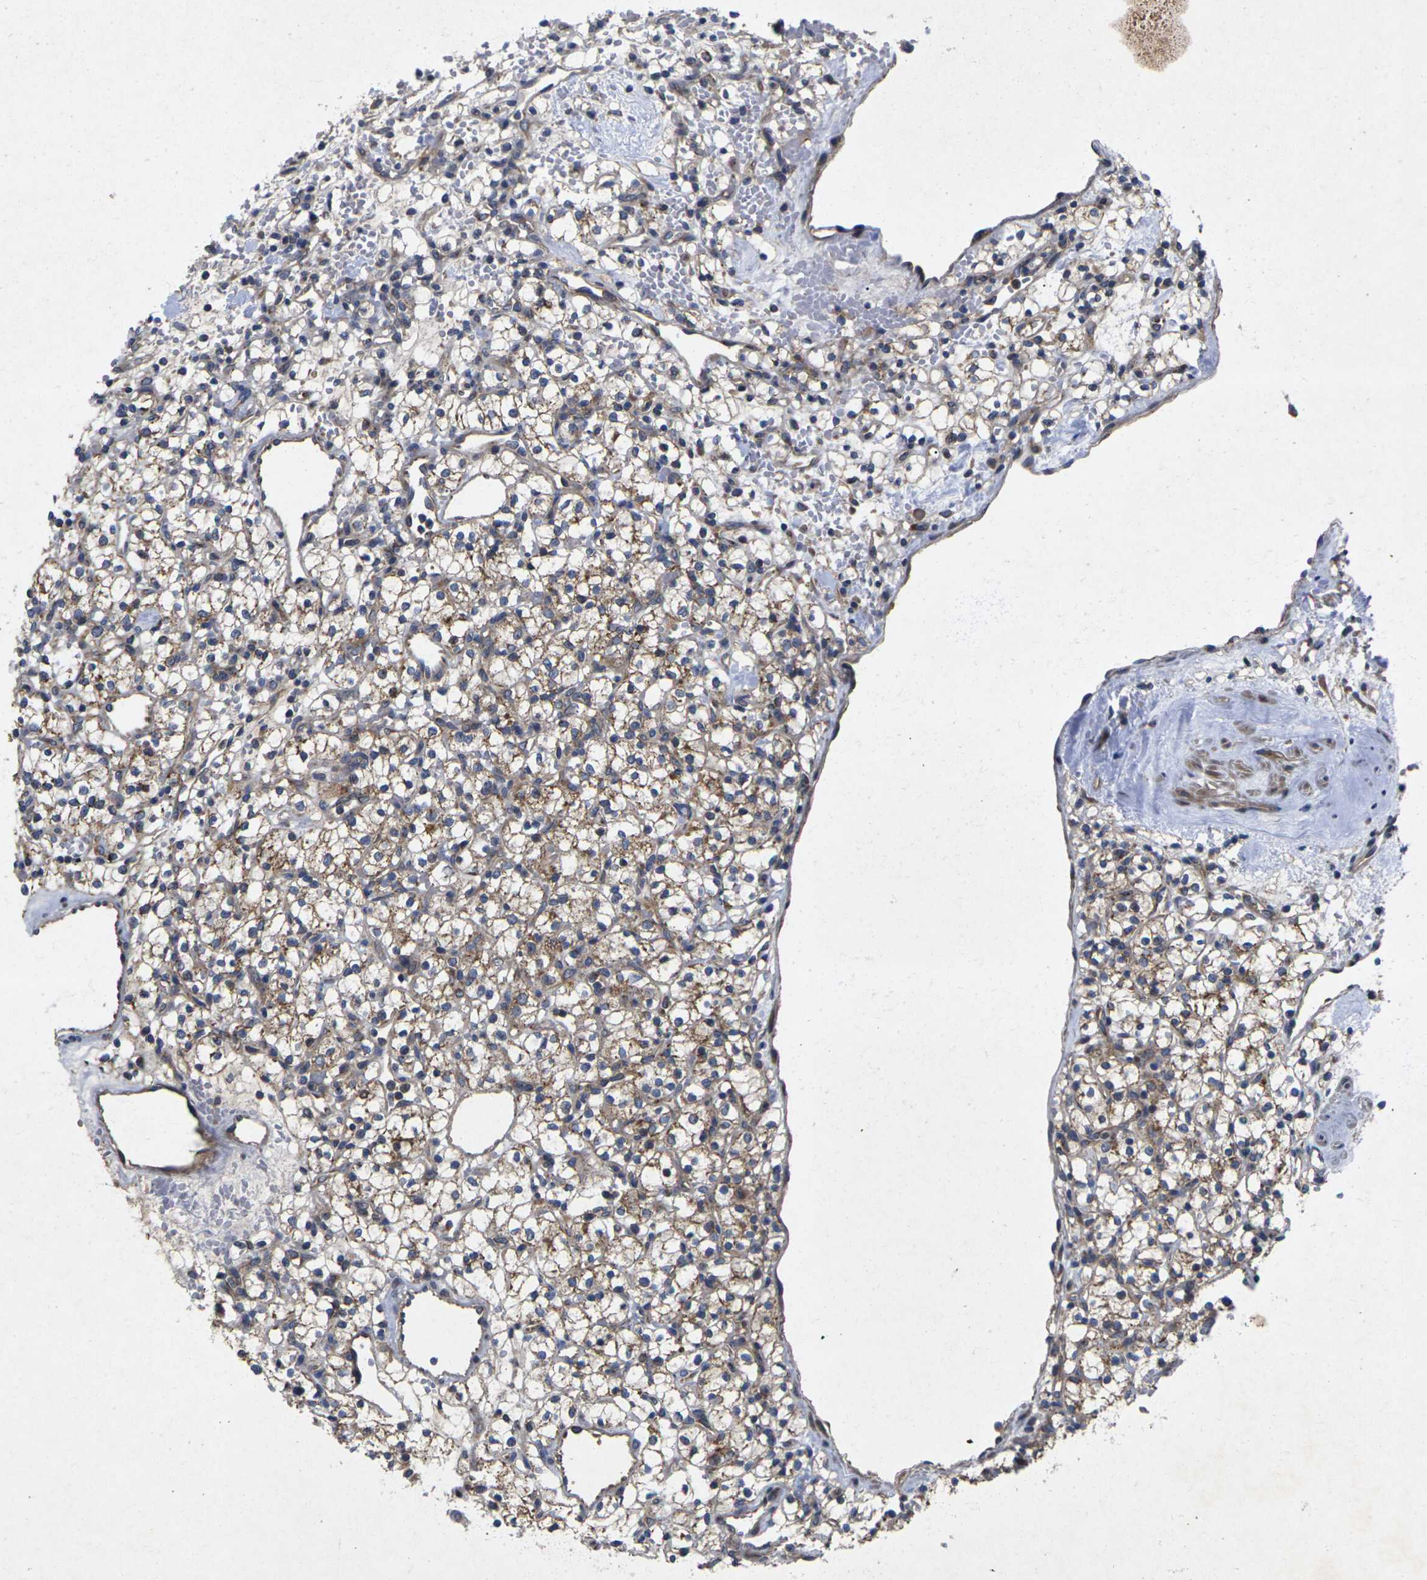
{"staining": {"intensity": "moderate", "quantity": ">75%", "location": "cytoplasmic/membranous"}, "tissue": "renal cancer", "cell_type": "Tumor cells", "image_type": "cancer", "snomed": [{"axis": "morphology", "description": "Adenocarcinoma, NOS"}, {"axis": "topography", "description": "Kidney"}], "caption": "Adenocarcinoma (renal) stained with immunohistochemistry displays moderate cytoplasmic/membranous expression in about >75% of tumor cells.", "gene": "KIF1B", "patient": {"sex": "female", "age": 60}}